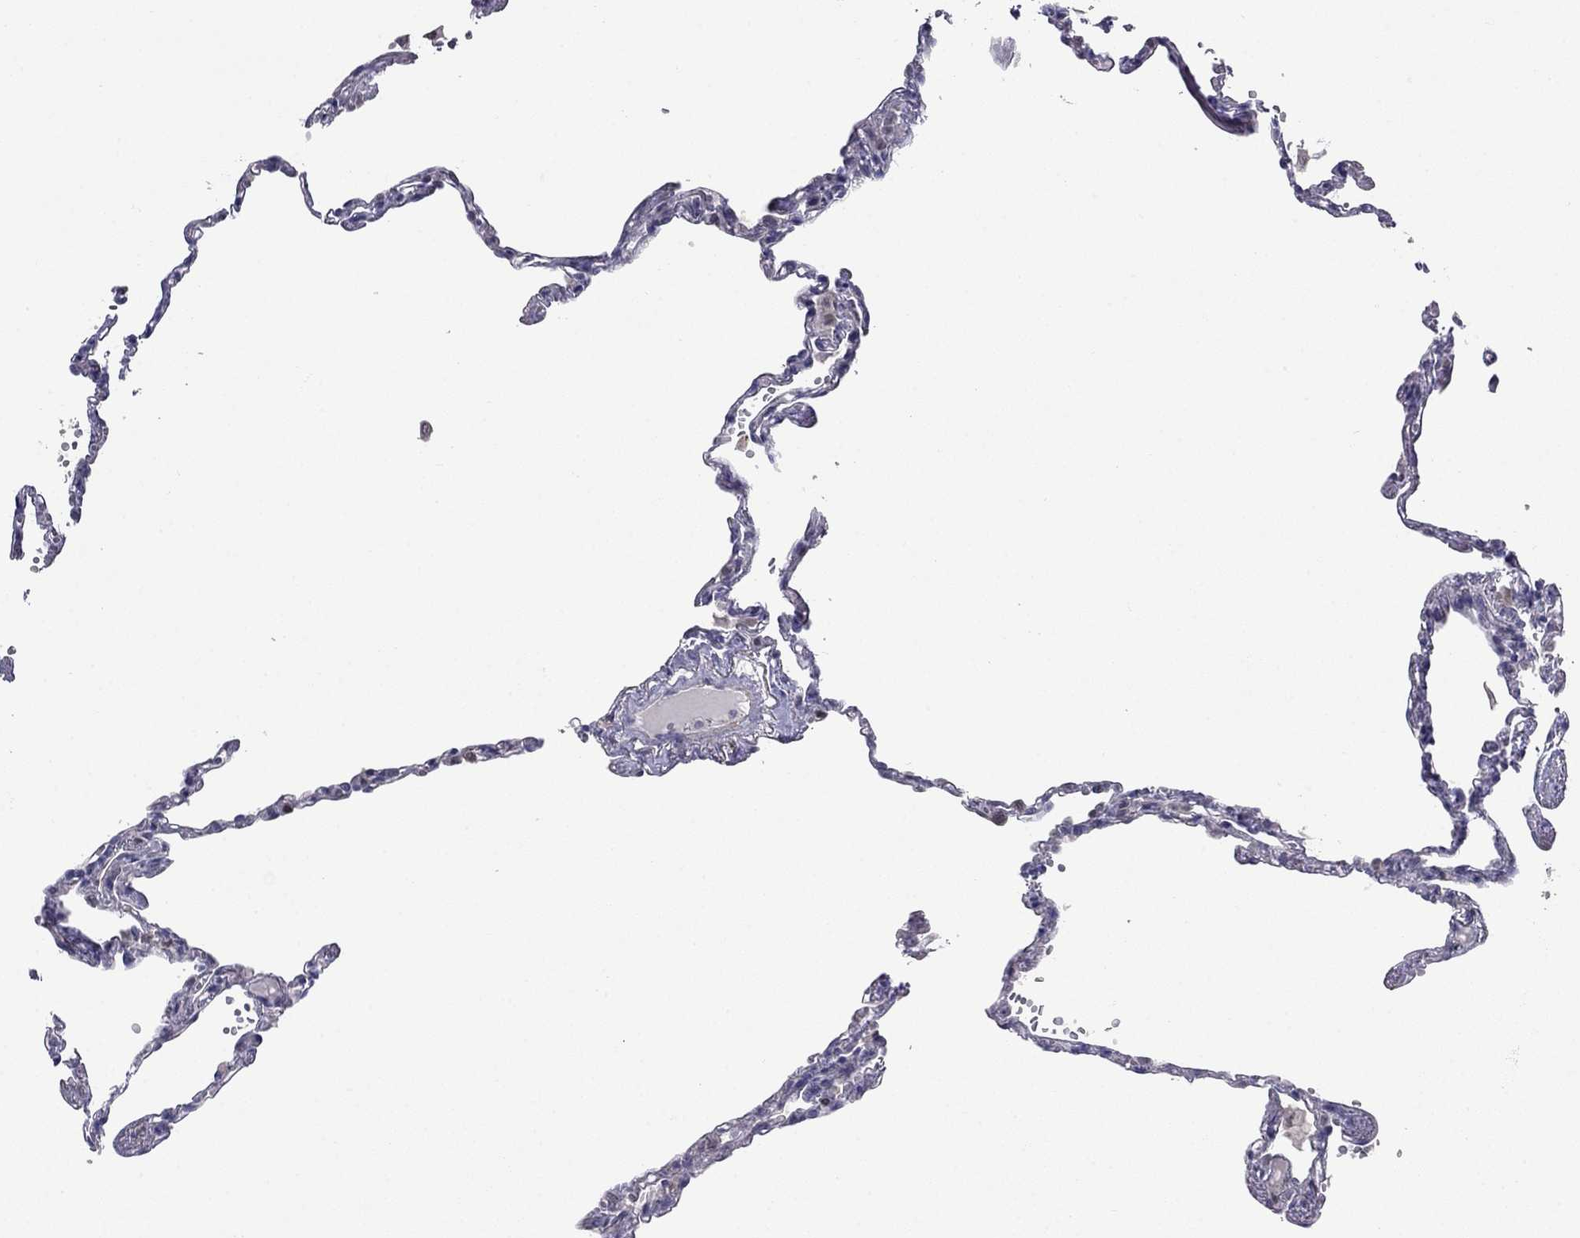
{"staining": {"intensity": "negative", "quantity": "none", "location": "none"}, "tissue": "lung", "cell_type": "Alveolar cells", "image_type": "normal", "snomed": [{"axis": "morphology", "description": "Normal tissue, NOS"}, {"axis": "topography", "description": "Lung"}], "caption": "Alveolar cells are negative for protein expression in normal human lung. Brightfield microscopy of IHC stained with DAB (3,3'-diaminobenzidine) (brown) and hematoxylin (blue), captured at high magnification.", "gene": "LRRC39", "patient": {"sex": "male", "age": 78}}